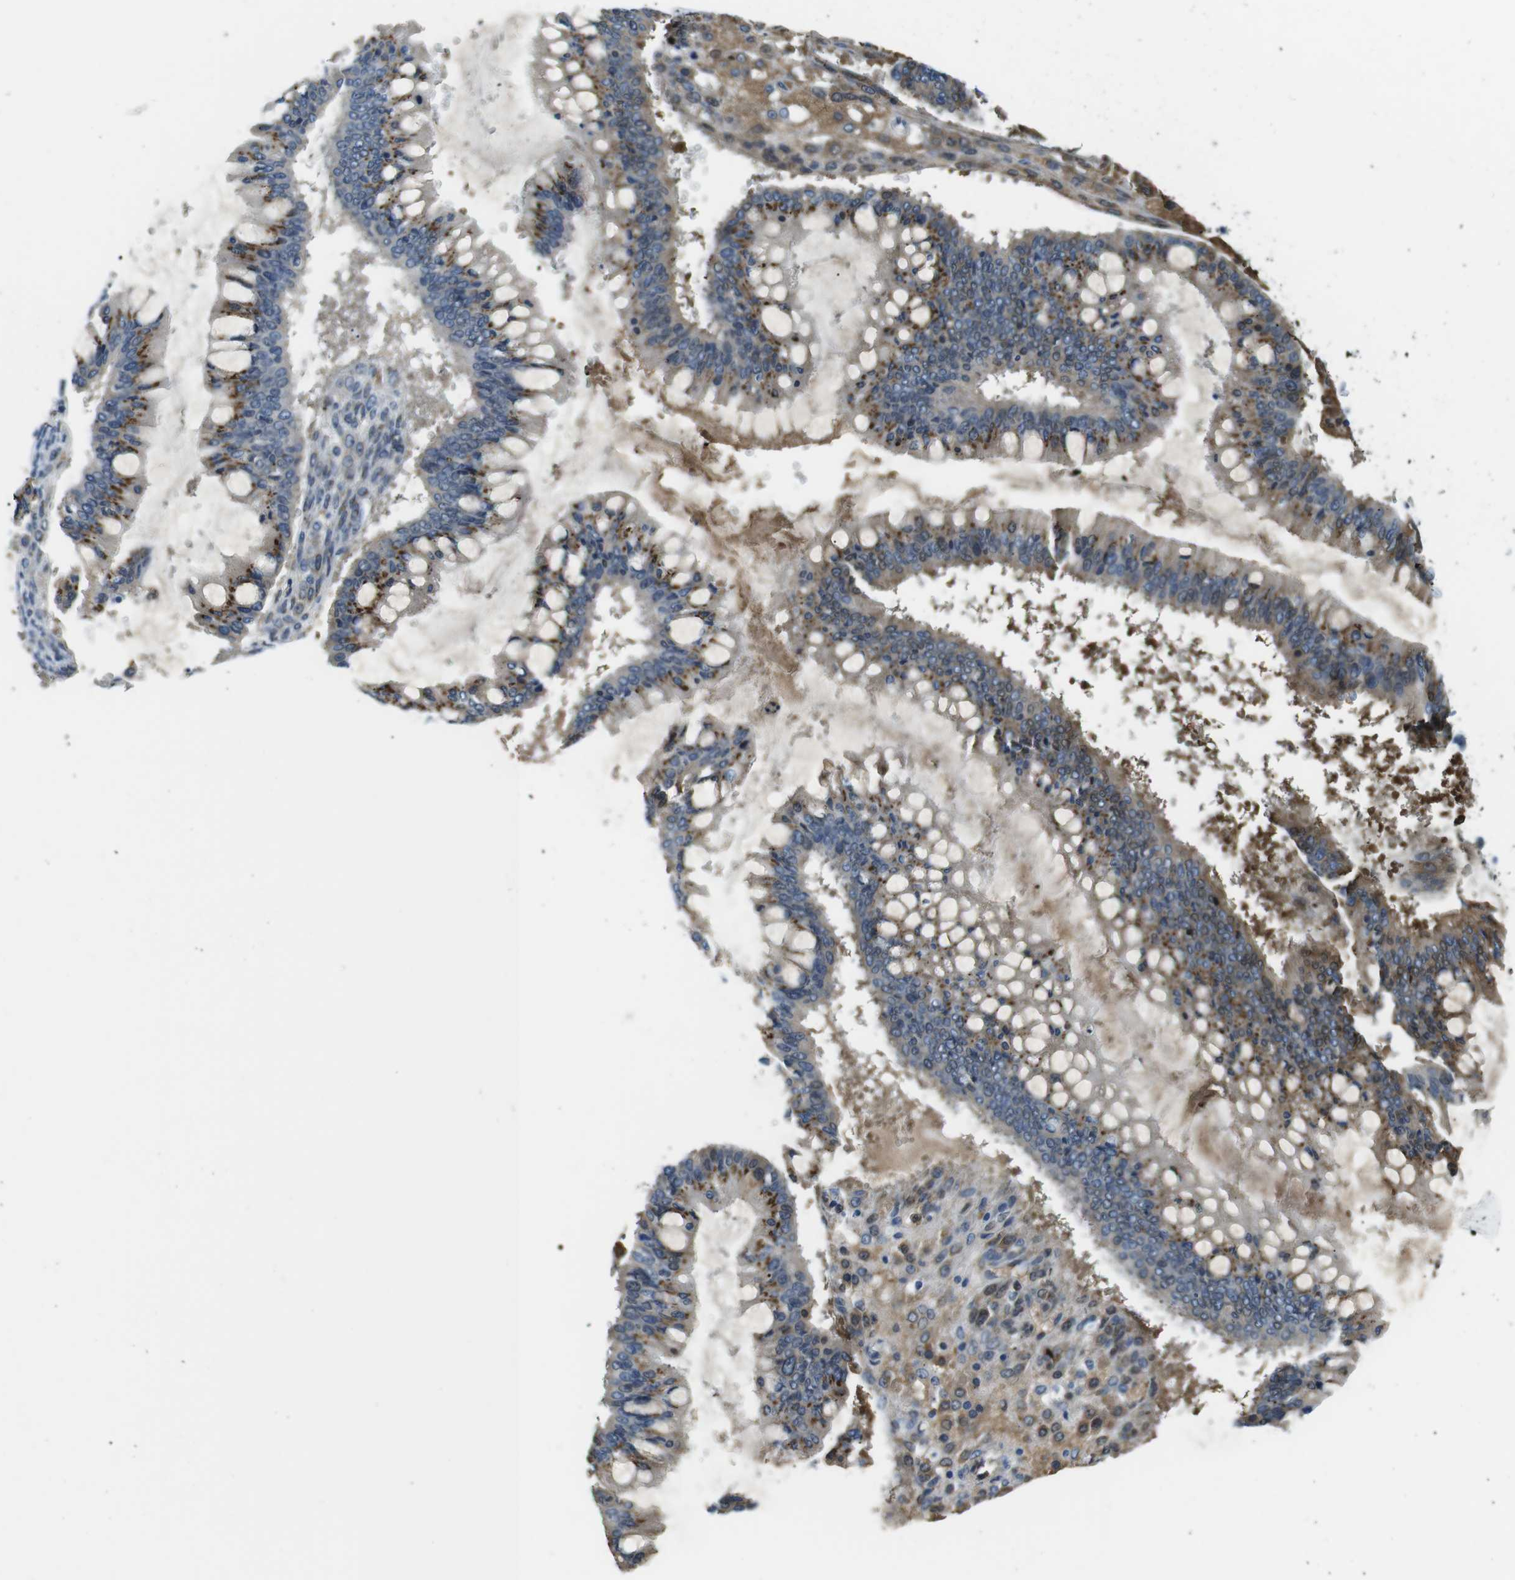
{"staining": {"intensity": "moderate", "quantity": ">75%", "location": "cytoplasmic/membranous"}, "tissue": "ovarian cancer", "cell_type": "Tumor cells", "image_type": "cancer", "snomed": [{"axis": "morphology", "description": "Cystadenocarcinoma, mucinous, NOS"}, {"axis": "topography", "description": "Ovary"}], "caption": "Protein analysis of ovarian mucinous cystadenocarcinoma tissue reveals moderate cytoplasmic/membranous positivity in approximately >75% of tumor cells. (Stains: DAB (3,3'-diaminobenzidine) in brown, nuclei in blue, Microscopy: brightfield microscopy at high magnification).", "gene": "WSCD1", "patient": {"sex": "female", "age": 73}}